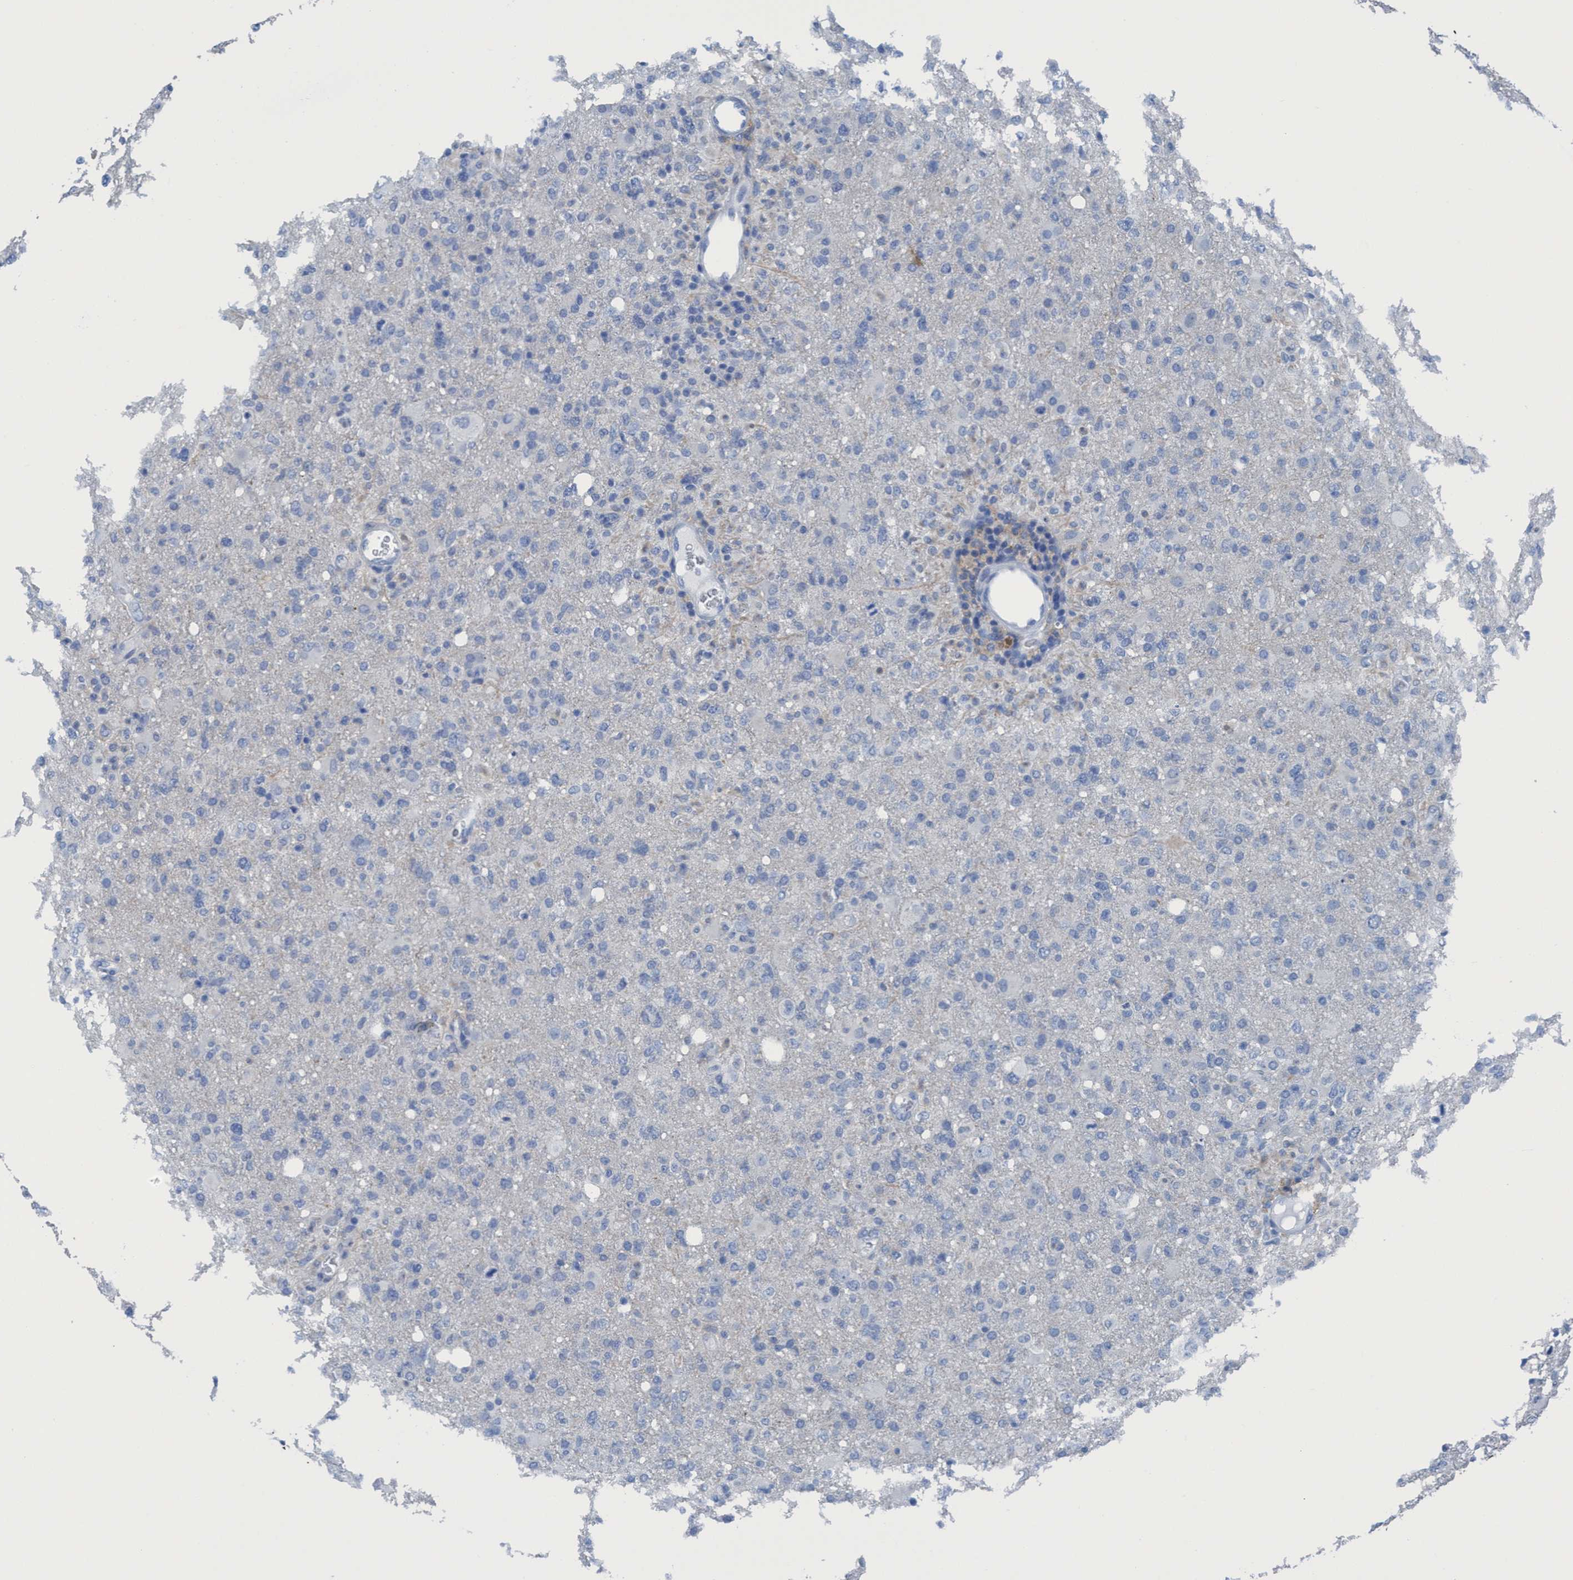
{"staining": {"intensity": "negative", "quantity": "none", "location": "none"}, "tissue": "glioma", "cell_type": "Tumor cells", "image_type": "cancer", "snomed": [{"axis": "morphology", "description": "Glioma, malignant, High grade"}, {"axis": "topography", "description": "Brain"}], "caption": "High power microscopy histopathology image of an immunohistochemistry photomicrograph of malignant glioma (high-grade), revealing no significant positivity in tumor cells.", "gene": "DNAI1", "patient": {"sex": "female", "age": 57}}